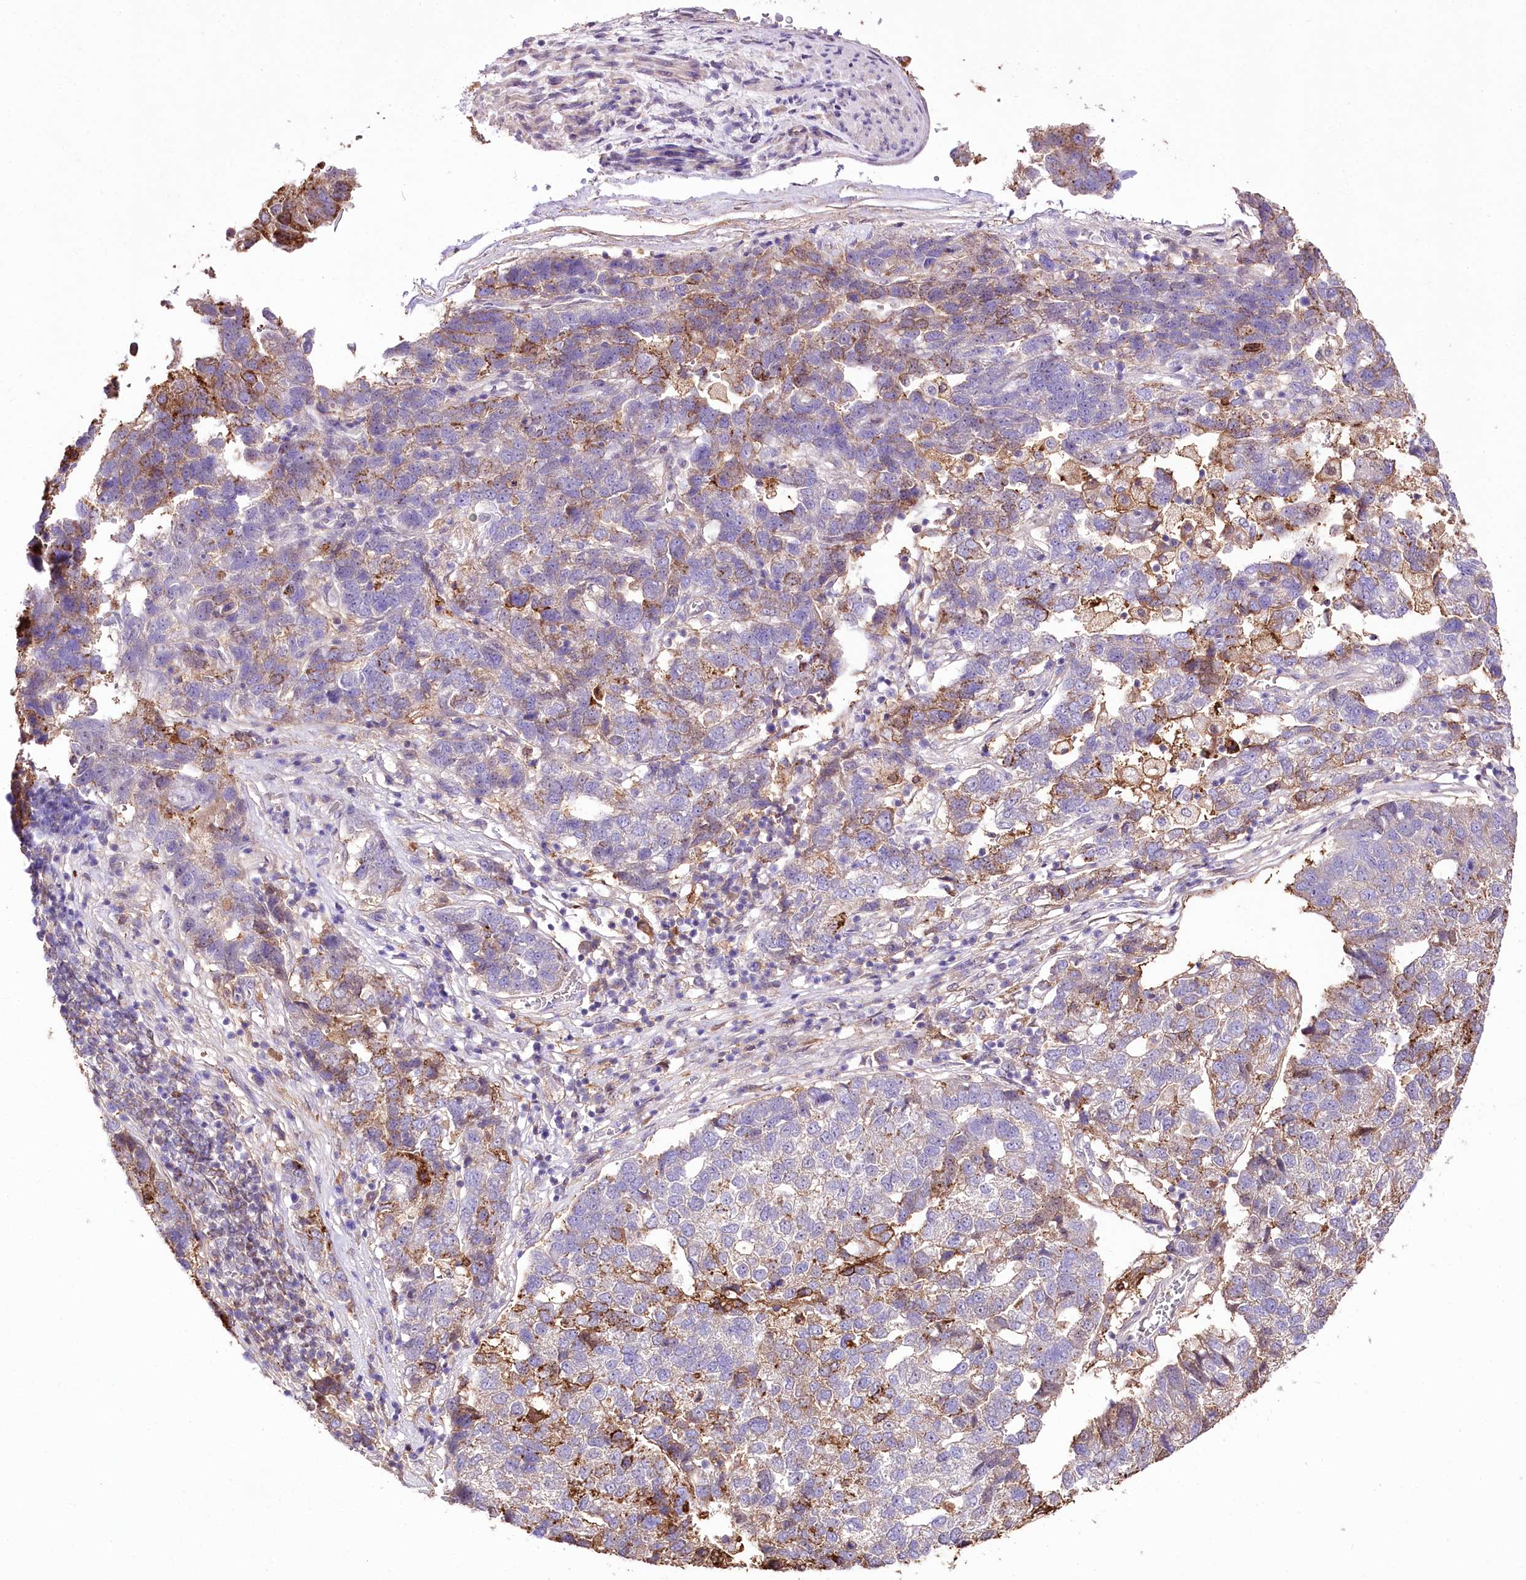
{"staining": {"intensity": "moderate", "quantity": "25%-75%", "location": "cytoplasmic/membranous"}, "tissue": "pancreatic cancer", "cell_type": "Tumor cells", "image_type": "cancer", "snomed": [{"axis": "morphology", "description": "Adenocarcinoma, NOS"}, {"axis": "topography", "description": "Pancreas"}], "caption": "Protein expression analysis of pancreatic cancer (adenocarcinoma) exhibits moderate cytoplasmic/membranous expression in about 25%-75% of tumor cells.", "gene": "UGP2", "patient": {"sex": "female", "age": 61}}